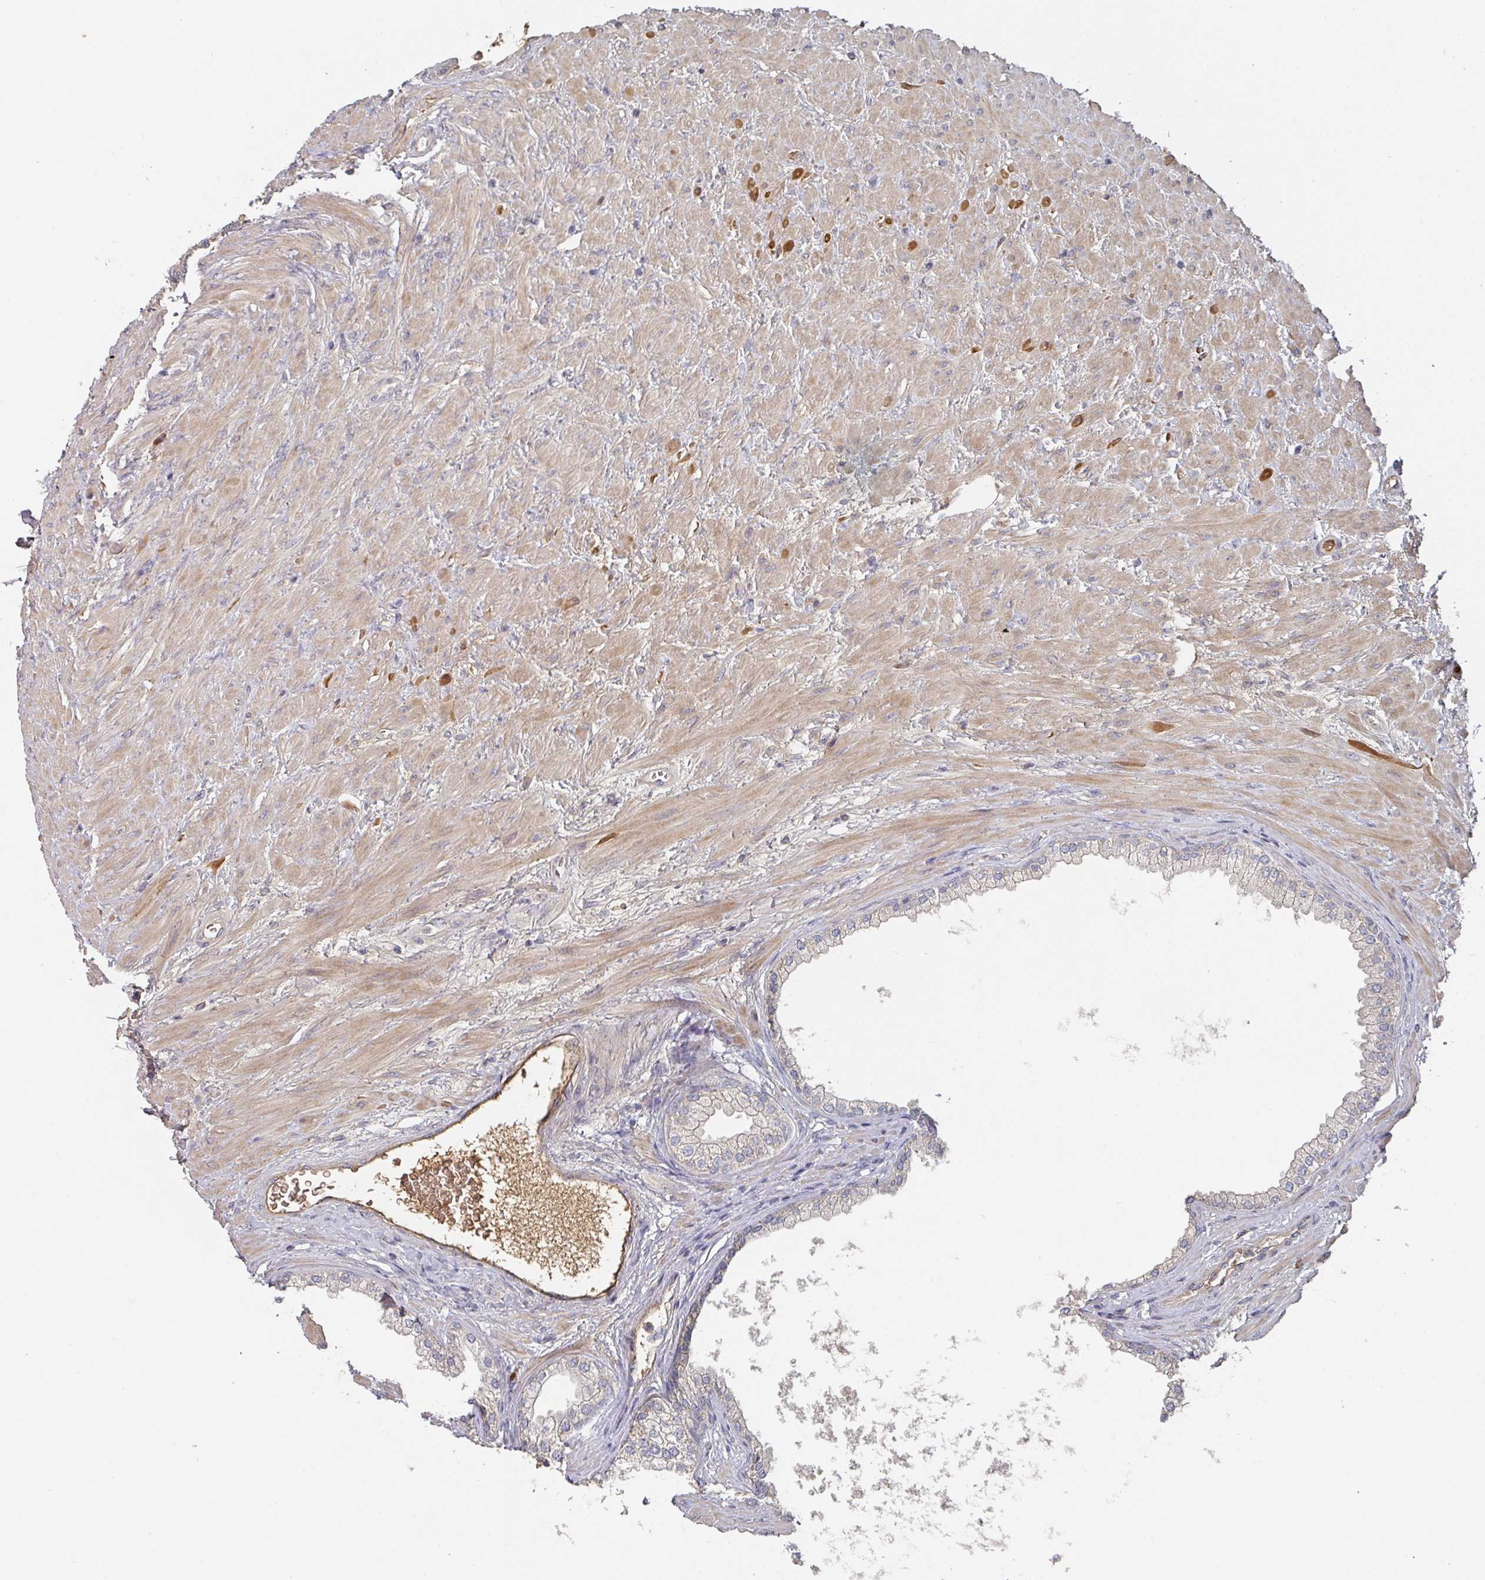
{"staining": {"intensity": "weak", "quantity": "<25%", "location": "cytoplasmic/membranous"}, "tissue": "prostate", "cell_type": "Glandular cells", "image_type": "normal", "snomed": [{"axis": "morphology", "description": "Normal tissue, NOS"}, {"axis": "topography", "description": "Prostate"}], "caption": "Prostate stained for a protein using IHC displays no positivity glandular cells.", "gene": "ENSG00000249773", "patient": {"sex": "male", "age": 76}}